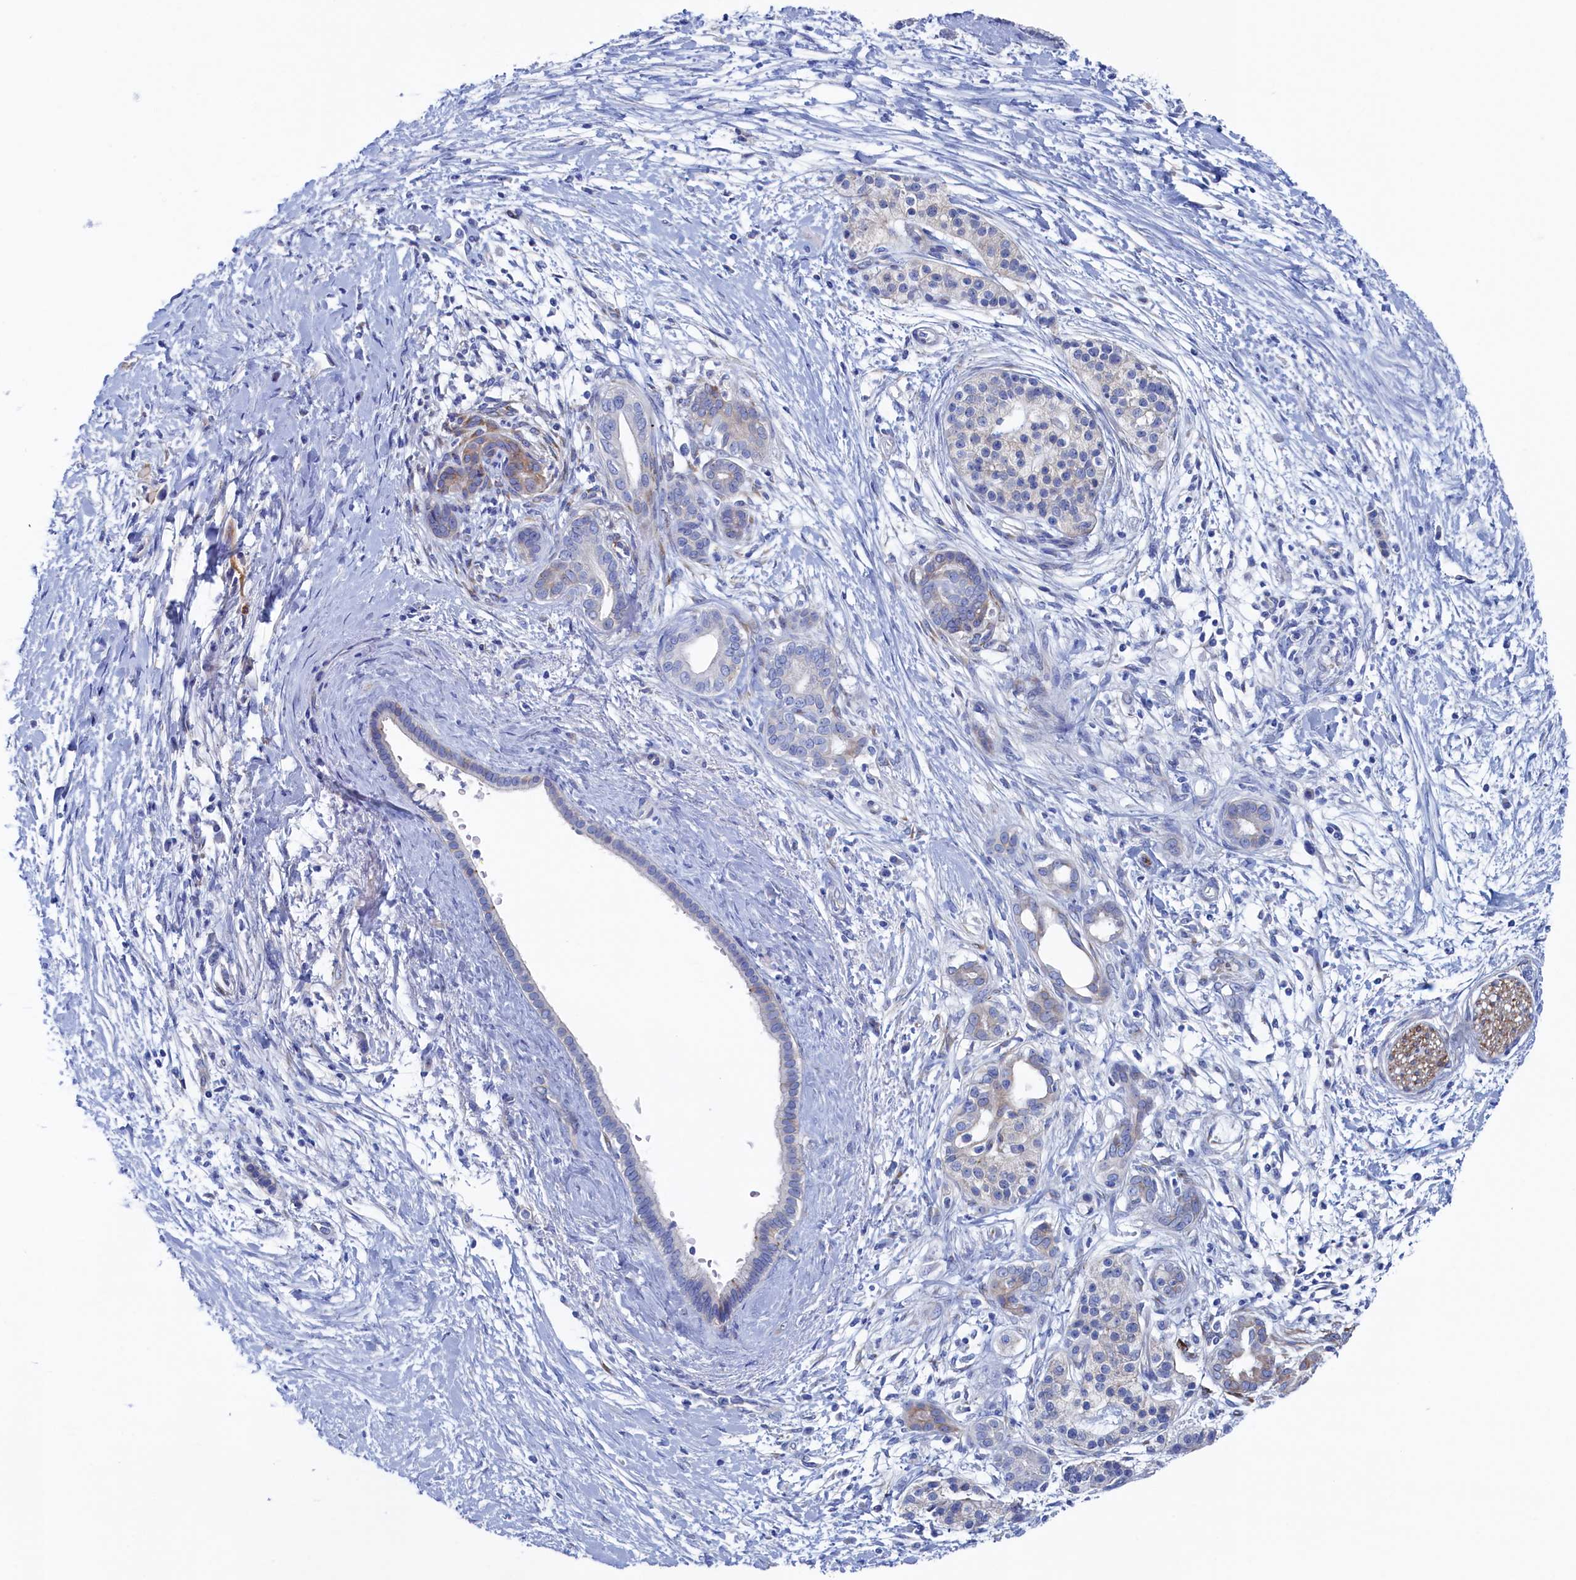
{"staining": {"intensity": "weak", "quantity": "<25%", "location": "cytoplasmic/membranous"}, "tissue": "pancreatic cancer", "cell_type": "Tumor cells", "image_type": "cancer", "snomed": [{"axis": "morphology", "description": "Adenocarcinoma, NOS"}, {"axis": "topography", "description": "Pancreas"}], "caption": "An immunohistochemistry (IHC) histopathology image of pancreatic cancer is shown. There is no staining in tumor cells of pancreatic cancer.", "gene": "TMOD2", "patient": {"sex": "male", "age": 58}}